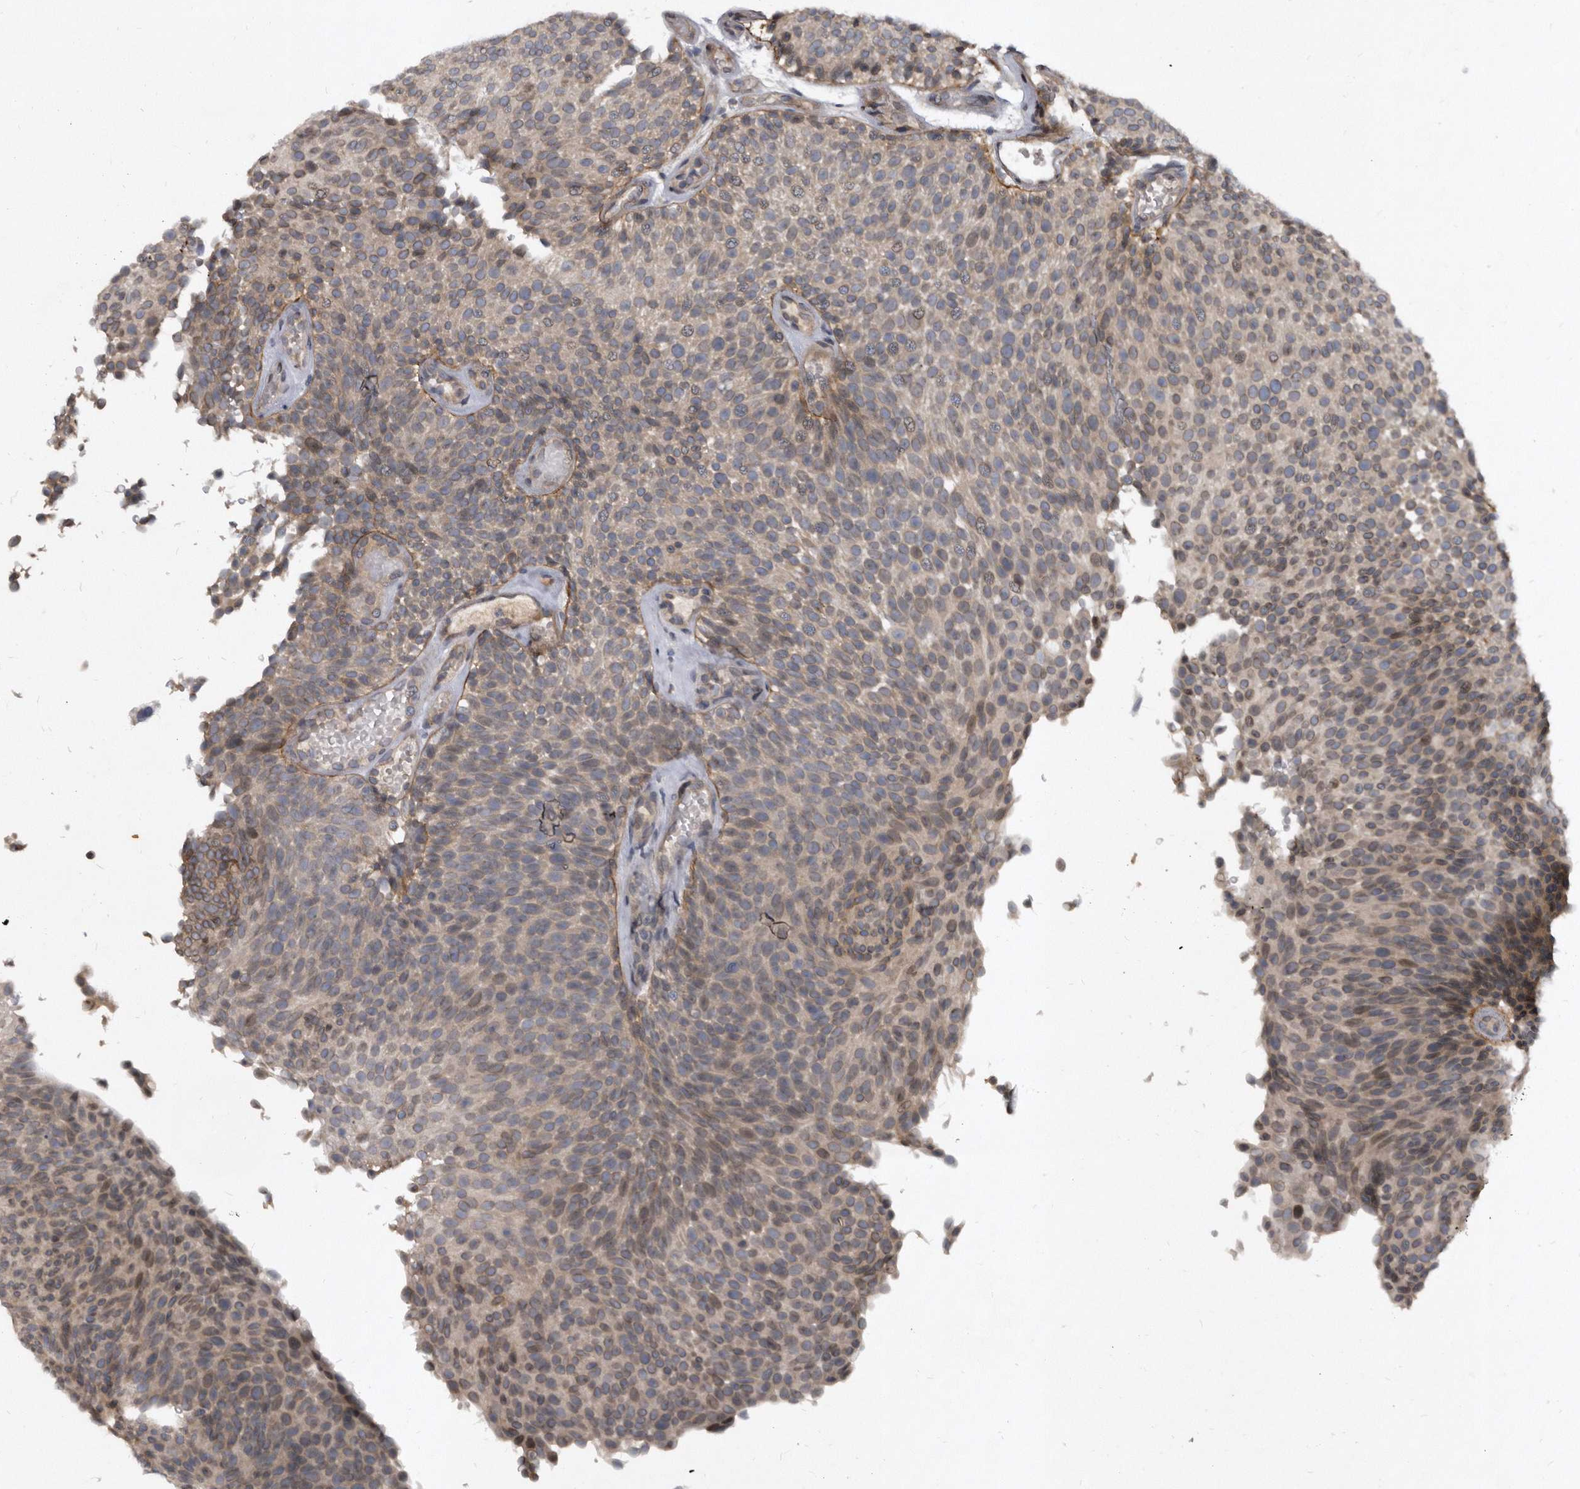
{"staining": {"intensity": "weak", "quantity": "25%-75%", "location": "cytoplasmic/membranous,nuclear"}, "tissue": "urothelial cancer", "cell_type": "Tumor cells", "image_type": "cancer", "snomed": [{"axis": "morphology", "description": "Urothelial carcinoma, Low grade"}, {"axis": "topography", "description": "Urinary bladder"}], "caption": "Urothelial carcinoma (low-grade) stained with a brown dye reveals weak cytoplasmic/membranous and nuclear positive expression in about 25%-75% of tumor cells.", "gene": "PROM1", "patient": {"sex": "male", "age": 78}}